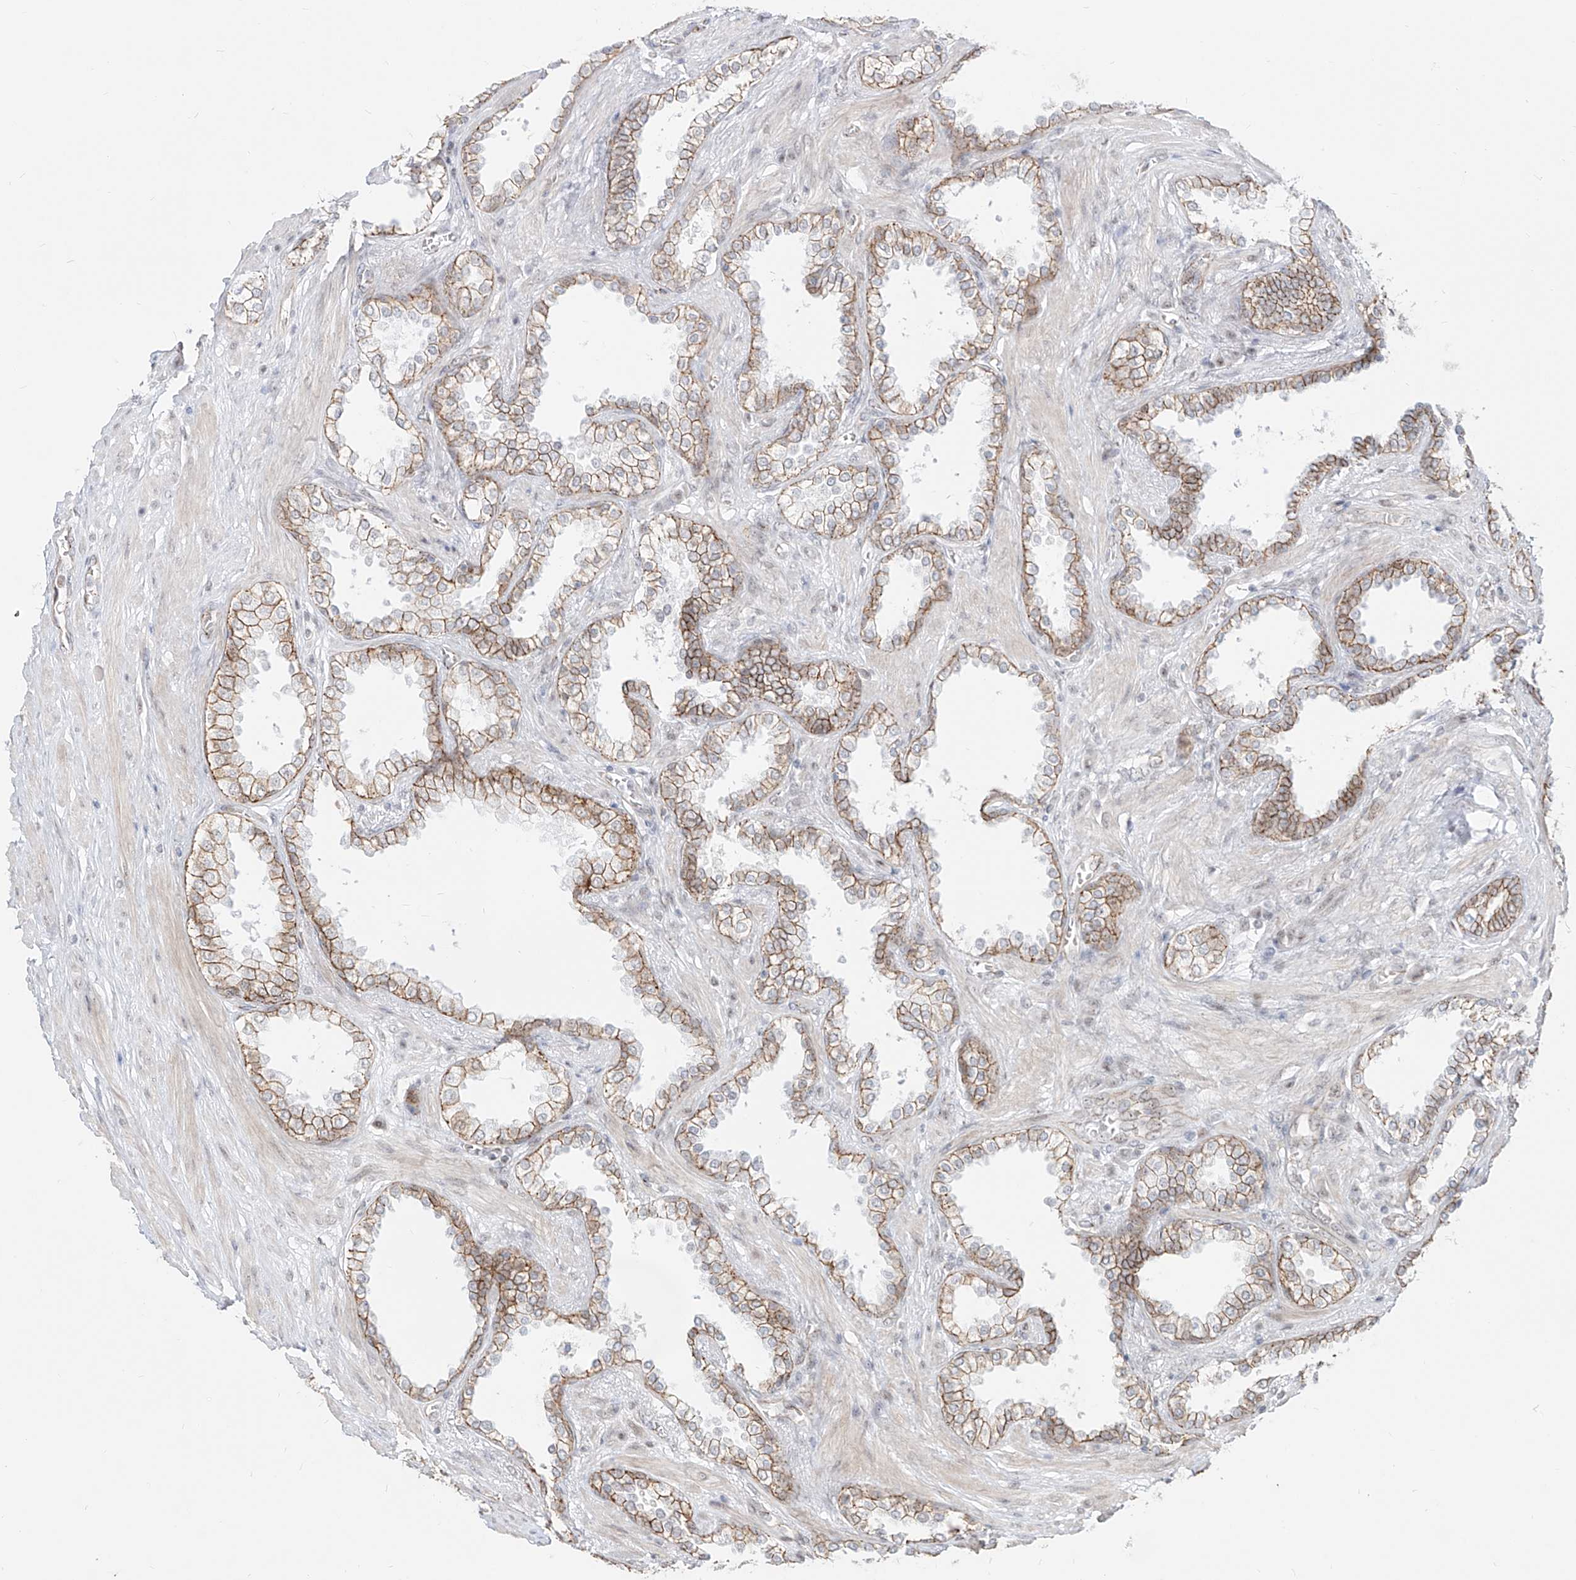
{"staining": {"intensity": "moderate", "quantity": "25%-75%", "location": "cytoplasmic/membranous,nuclear"}, "tissue": "prostate cancer", "cell_type": "Tumor cells", "image_type": "cancer", "snomed": [{"axis": "morphology", "description": "Adenocarcinoma, High grade"}, {"axis": "topography", "description": "Prostate"}], "caption": "An image of high-grade adenocarcinoma (prostate) stained for a protein demonstrates moderate cytoplasmic/membranous and nuclear brown staining in tumor cells.", "gene": "ZNF710", "patient": {"sex": "male", "age": 61}}